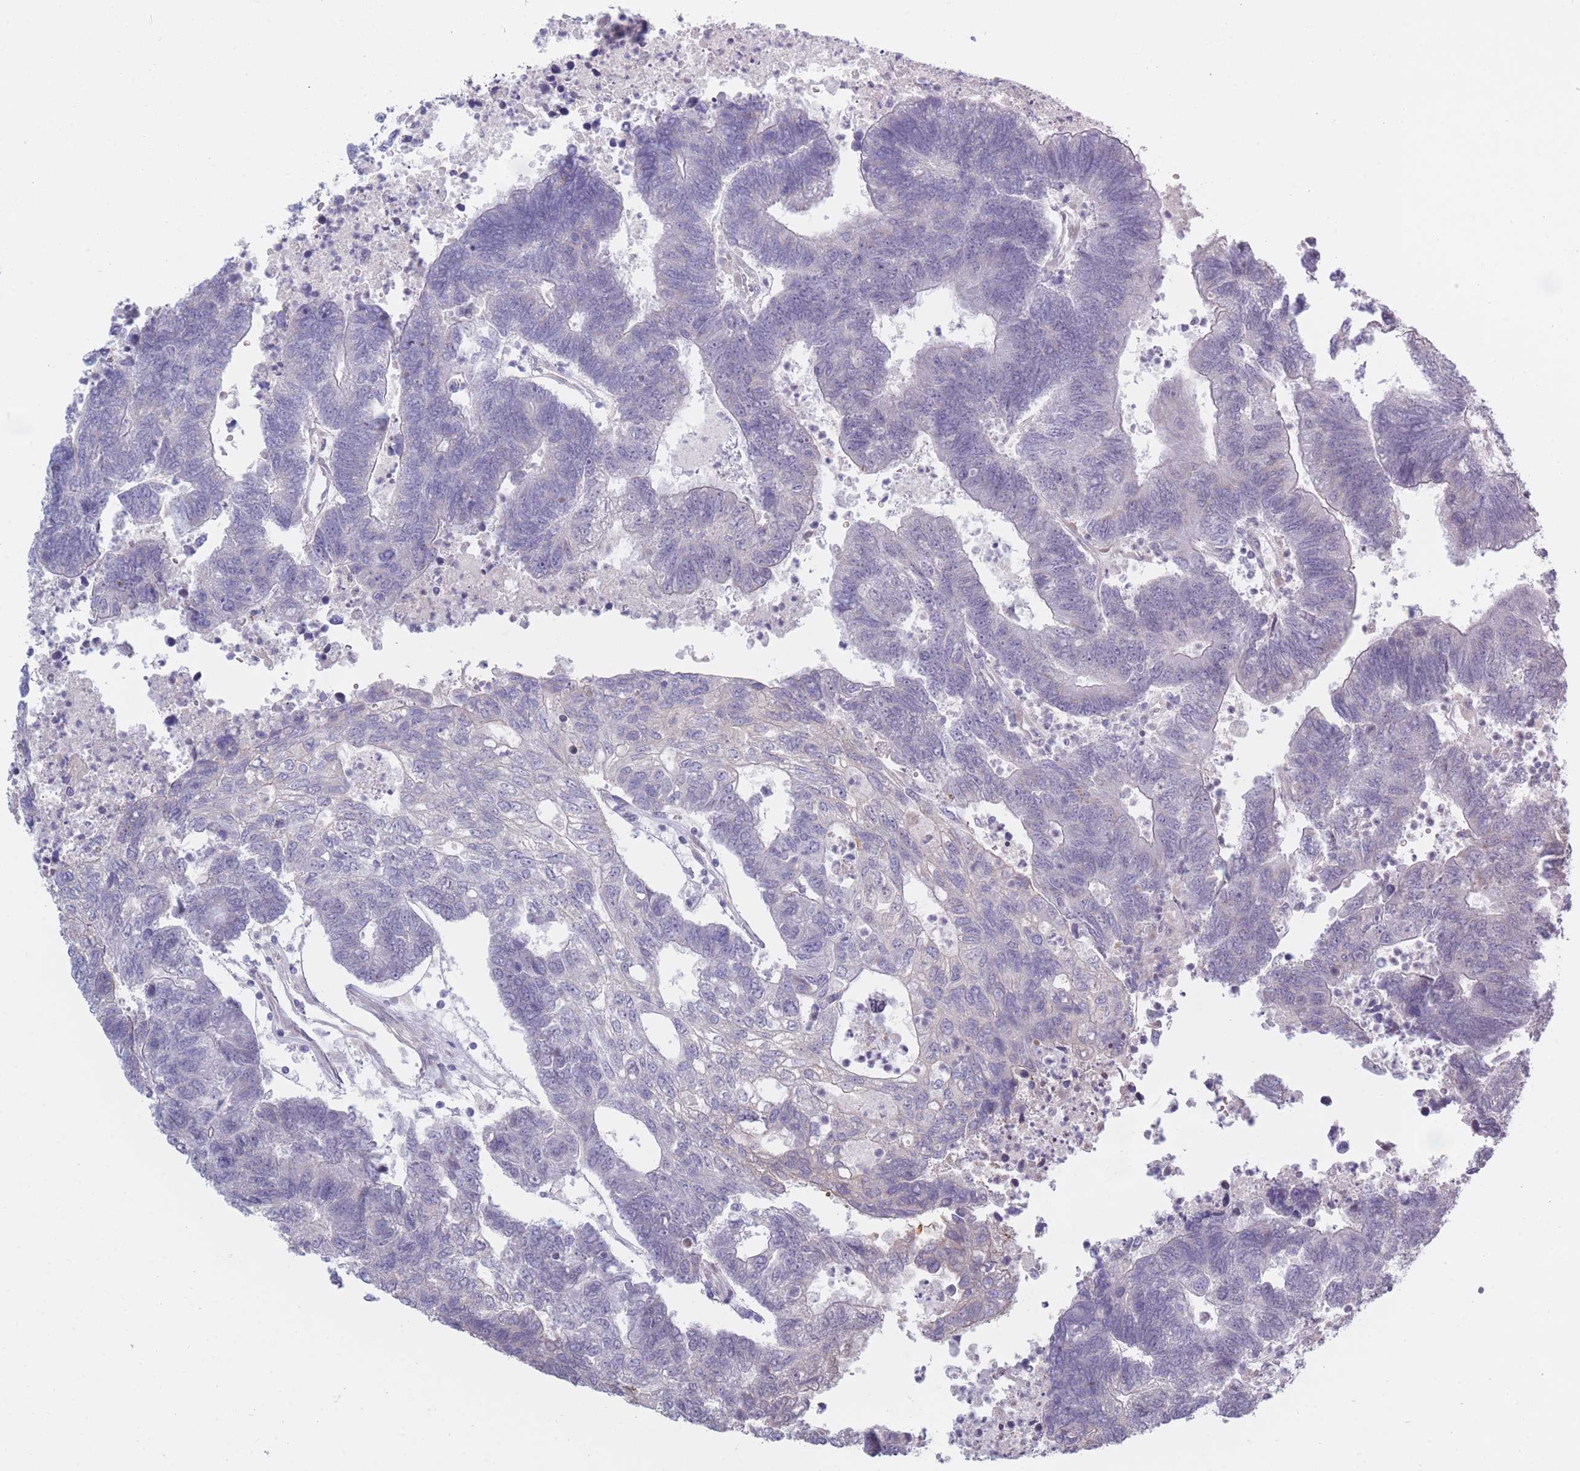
{"staining": {"intensity": "negative", "quantity": "none", "location": "none"}, "tissue": "colorectal cancer", "cell_type": "Tumor cells", "image_type": "cancer", "snomed": [{"axis": "morphology", "description": "Adenocarcinoma, NOS"}, {"axis": "topography", "description": "Colon"}], "caption": "Tumor cells show no significant protein expression in adenocarcinoma (colorectal). Nuclei are stained in blue.", "gene": "CCNQ", "patient": {"sex": "female", "age": 48}}